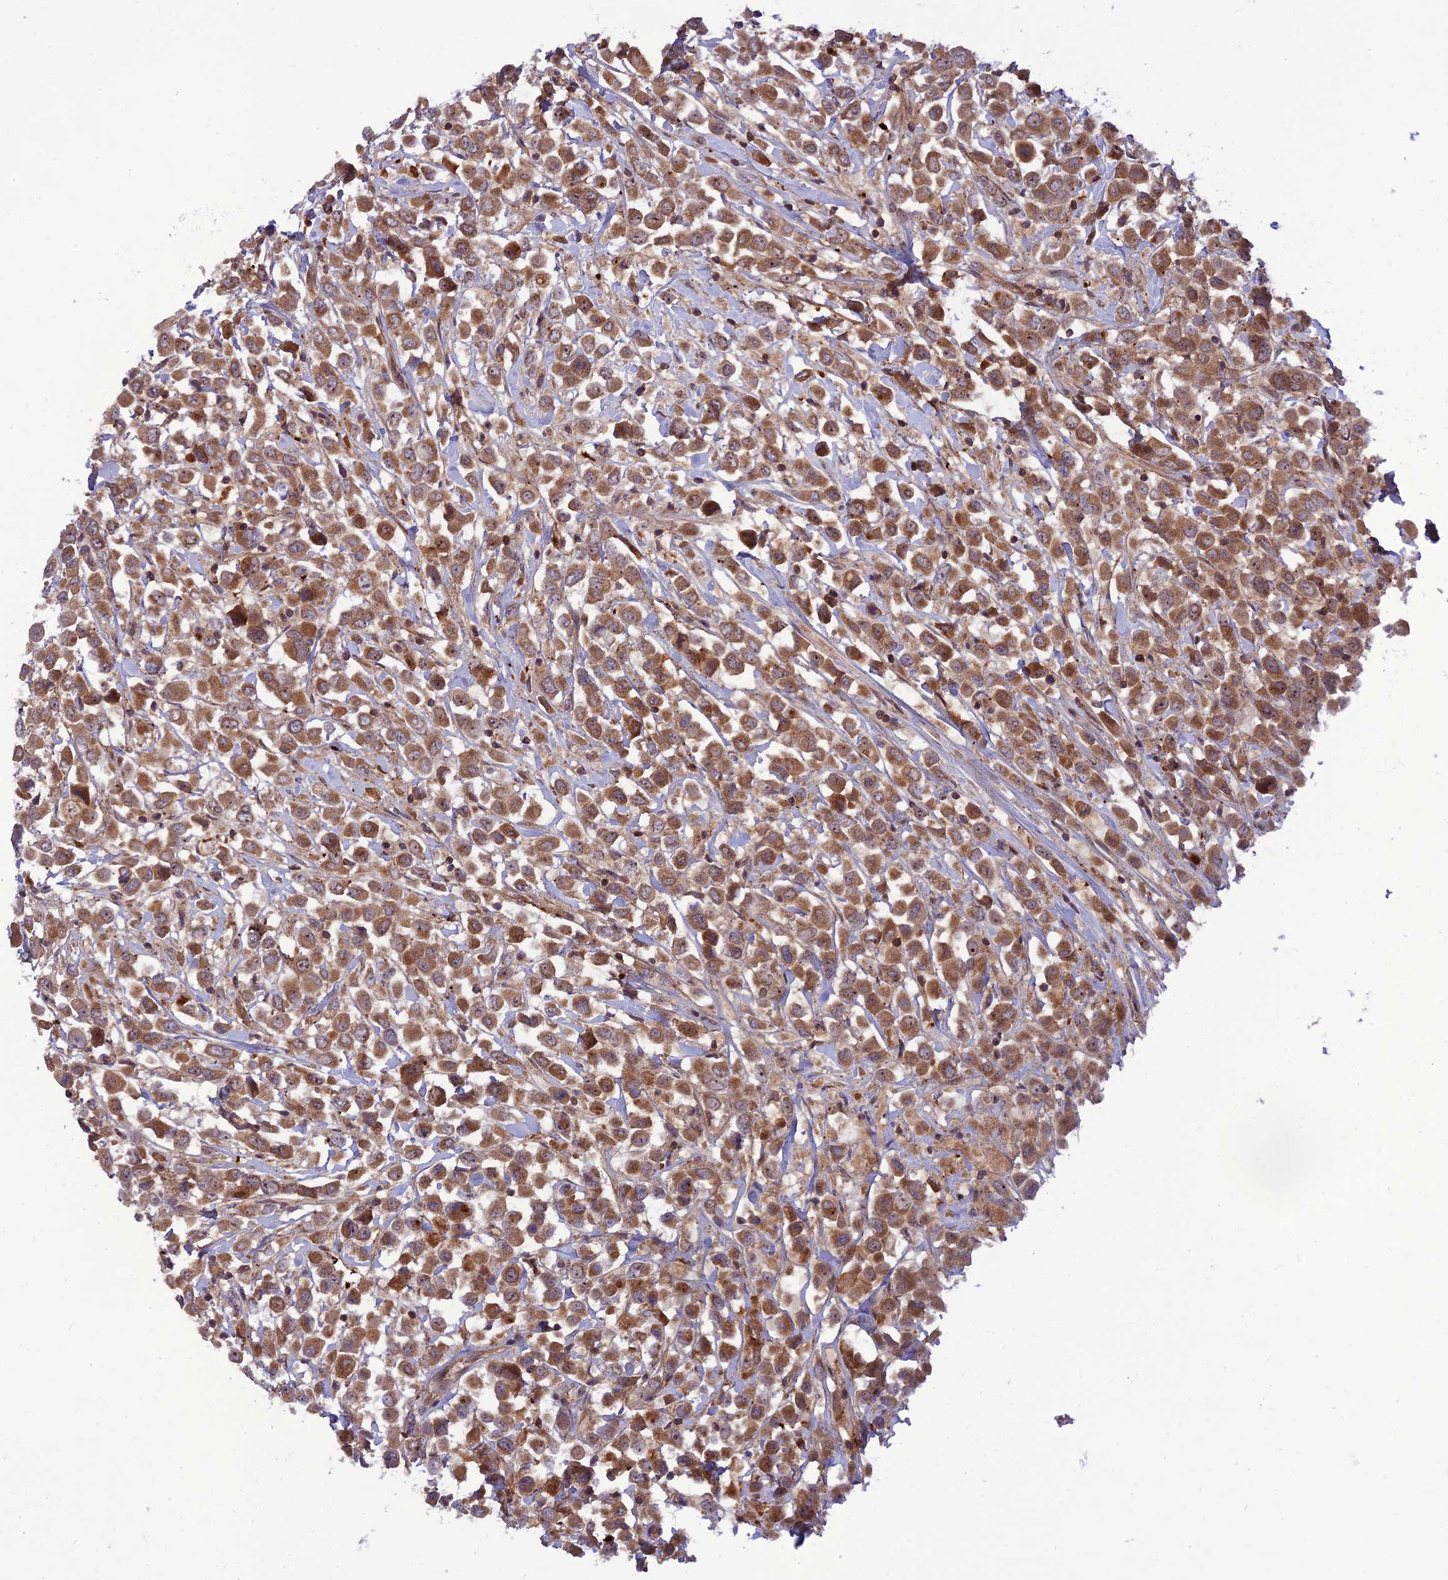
{"staining": {"intensity": "moderate", "quantity": ">75%", "location": "cytoplasmic/membranous"}, "tissue": "breast cancer", "cell_type": "Tumor cells", "image_type": "cancer", "snomed": [{"axis": "morphology", "description": "Duct carcinoma"}, {"axis": "topography", "description": "Breast"}], "caption": "Immunohistochemical staining of human breast cancer (intraductal carcinoma) exhibits medium levels of moderate cytoplasmic/membranous staining in approximately >75% of tumor cells.", "gene": "NDUFC1", "patient": {"sex": "female", "age": 61}}